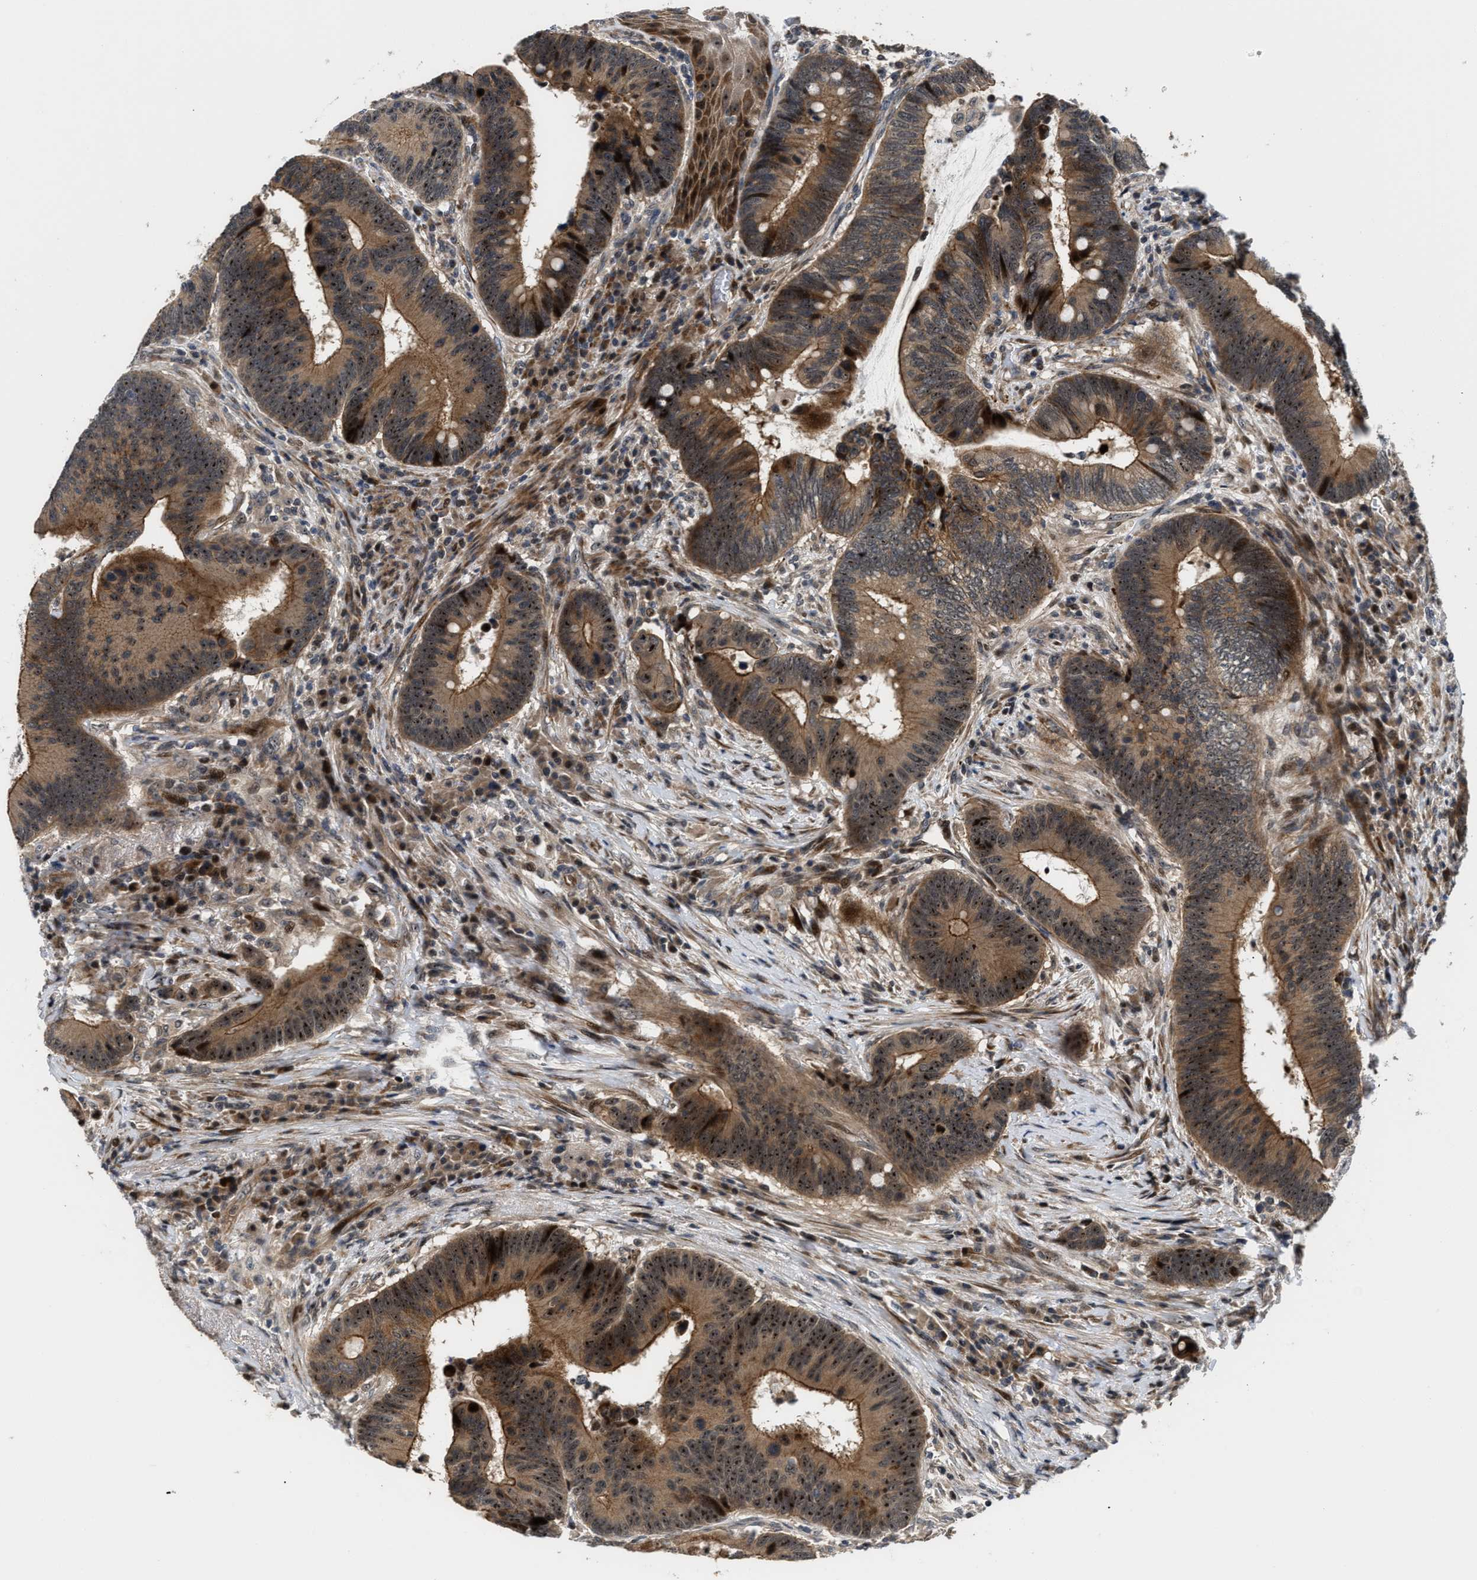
{"staining": {"intensity": "strong", "quantity": ">75%", "location": "cytoplasmic/membranous,nuclear"}, "tissue": "colorectal cancer", "cell_type": "Tumor cells", "image_type": "cancer", "snomed": [{"axis": "morphology", "description": "Adenocarcinoma, NOS"}, {"axis": "topography", "description": "Rectum"}, {"axis": "topography", "description": "Anal"}], "caption": "Protein staining of adenocarcinoma (colorectal) tissue reveals strong cytoplasmic/membranous and nuclear staining in approximately >75% of tumor cells.", "gene": "ALDH3A2", "patient": {"sex": "female", "age": 89}}